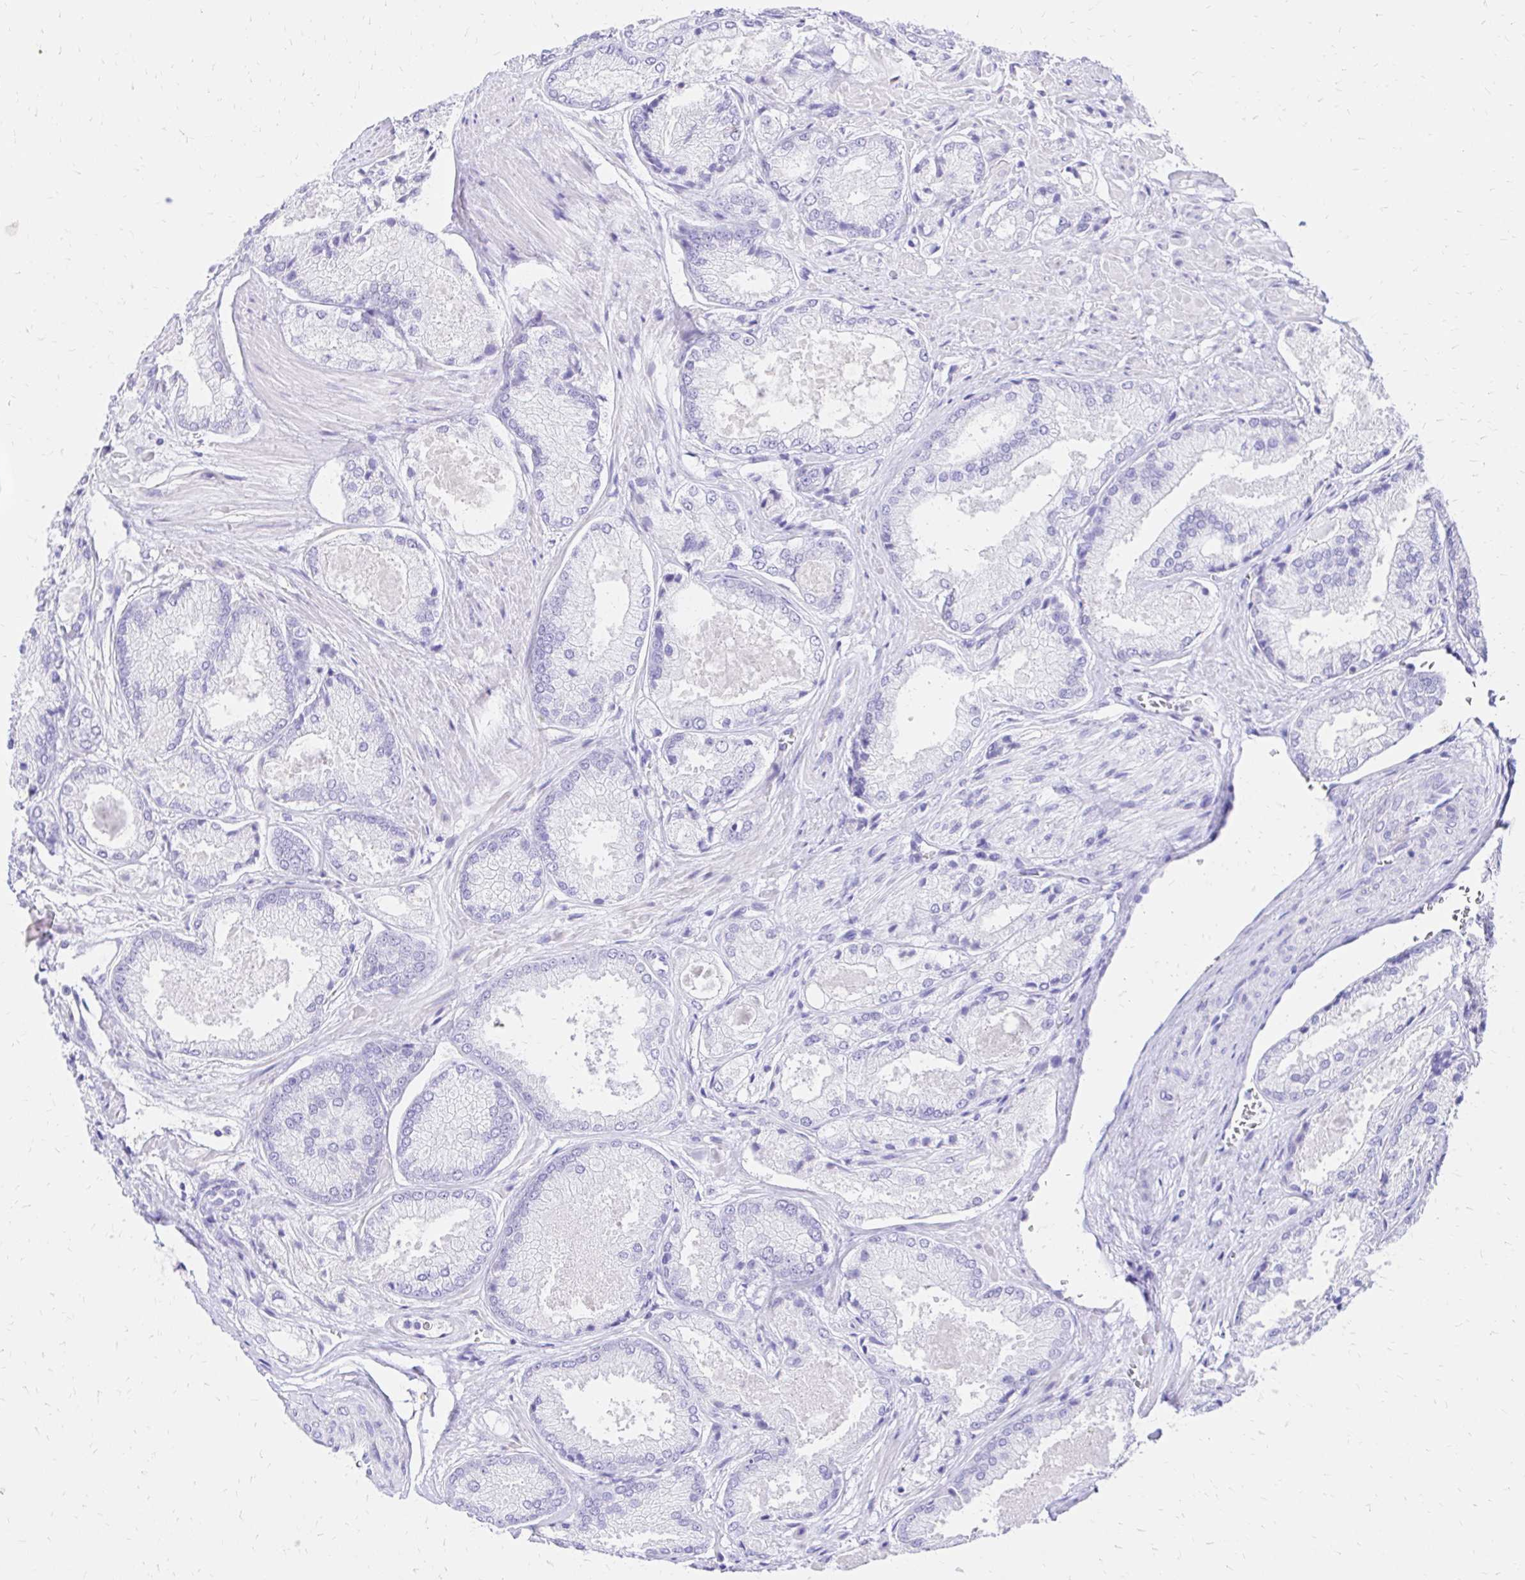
{"staining": {"intensity": "negative", "quantity": "none", "location": "none"}, "tissue": "prostate cancer", "cell_type": "Tumor cells", "image_type": "cancer", "snomed": [{"axis": "morphology", "description": "Adenocarcinoma, High grade"}, {"axis": "topography", "description": "Prostate"}], "caption": "The micrograph demonstrates no significant expression in tumor cells of adenocarcinoma (high-grade) (prostate).", "gene": "S100G", "patient": {"sex": "male", "age": 68}}